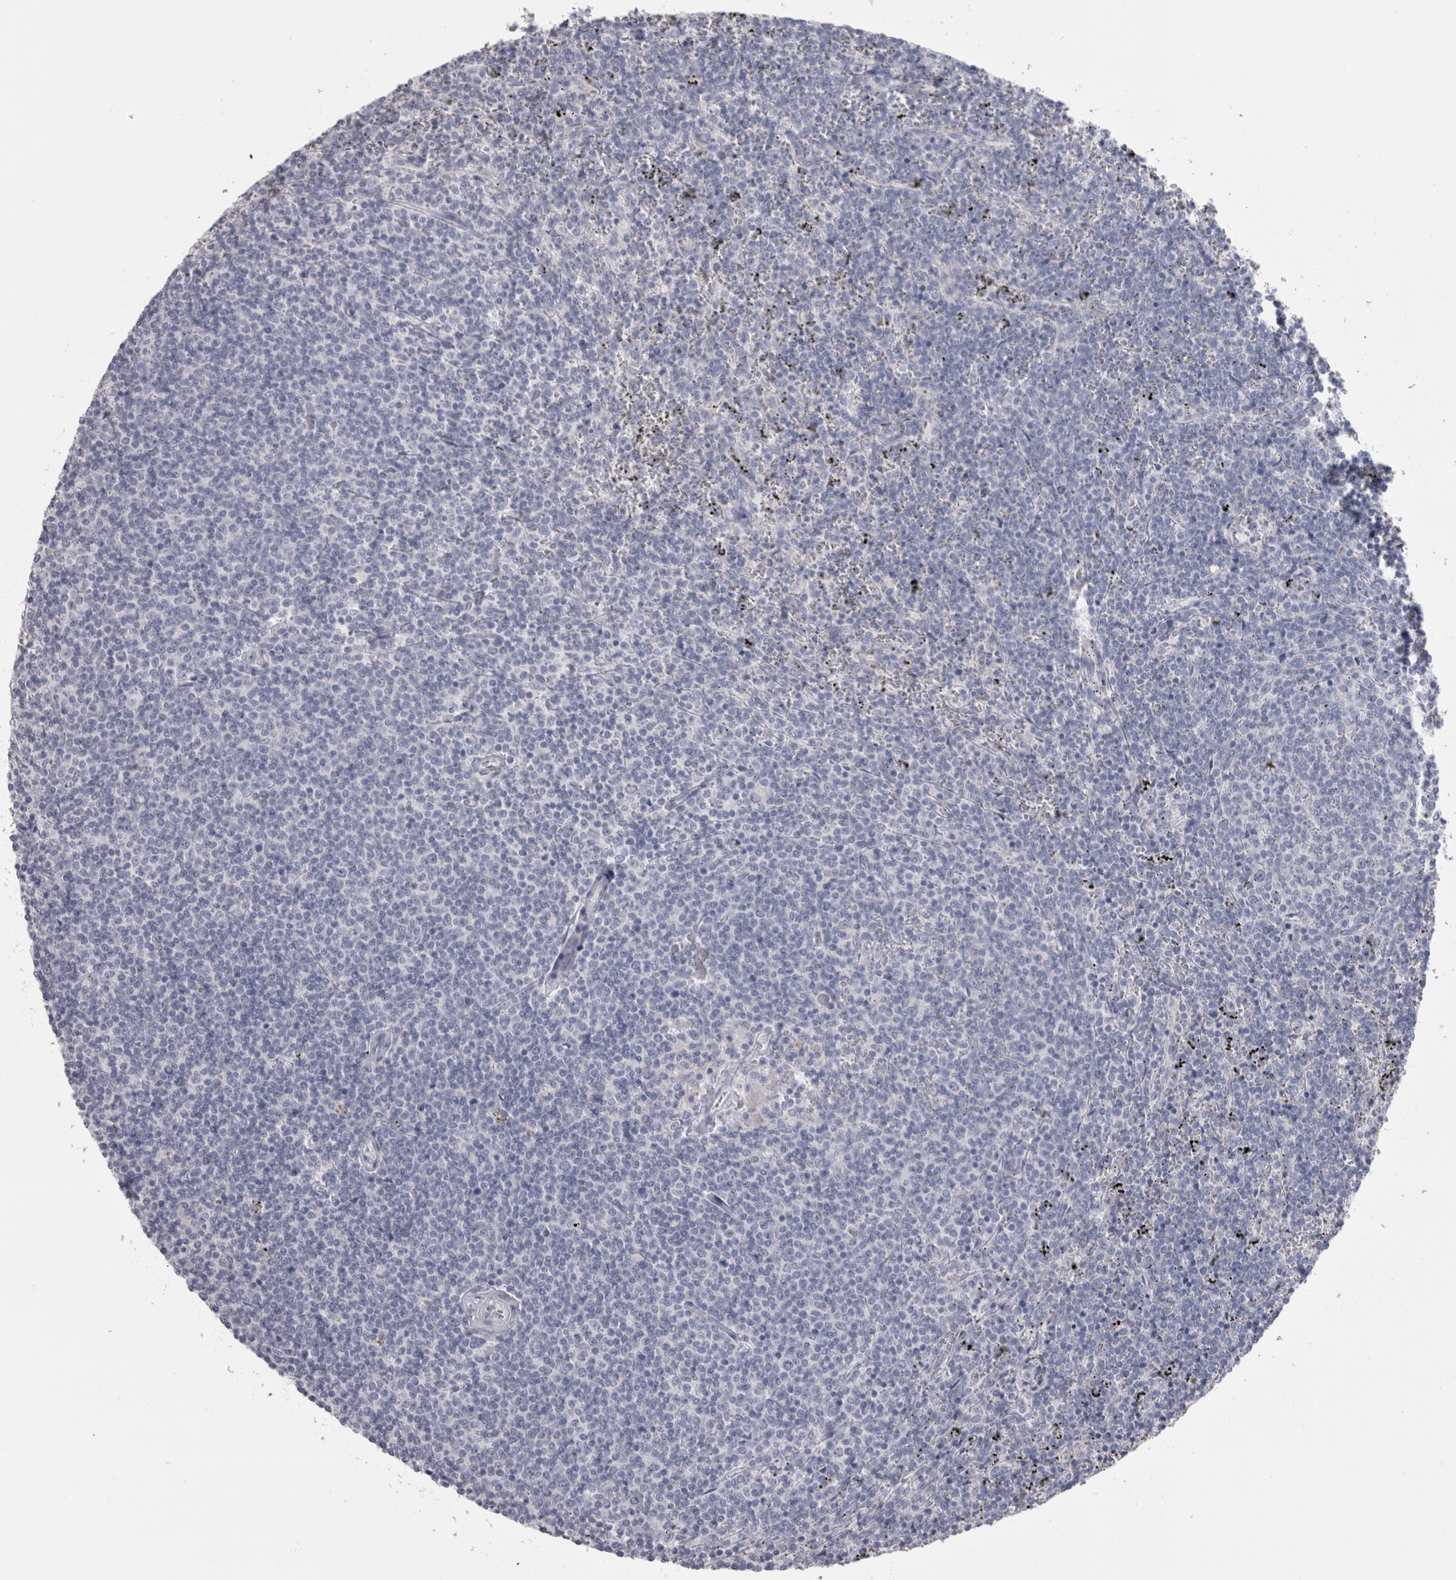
{"staining": {"intensity": "negative", "quantity": "none", "location": "none"}, "tissue": "lymphoma", "cell_type": "Tumor cells", "image_type": "cancer", "snomed": [{"axis": "morphology", "description": "Malignant lymphoma, non-Hodgkin's type, Low grade"}, {"axis": "topography", "description": "Spleen"}], "caption": "Immunohistochemistry micrograph of lymphoma stained for a protein (brown), which displays no staining in tumor cells. (DAB (3,3'-diaminobenzidine) immunohistochemistry (IHC) visualized using brightfield microscopy, high magnification).", "gene": "MSMB", "patient": {"sex": "female", "age": 50}}